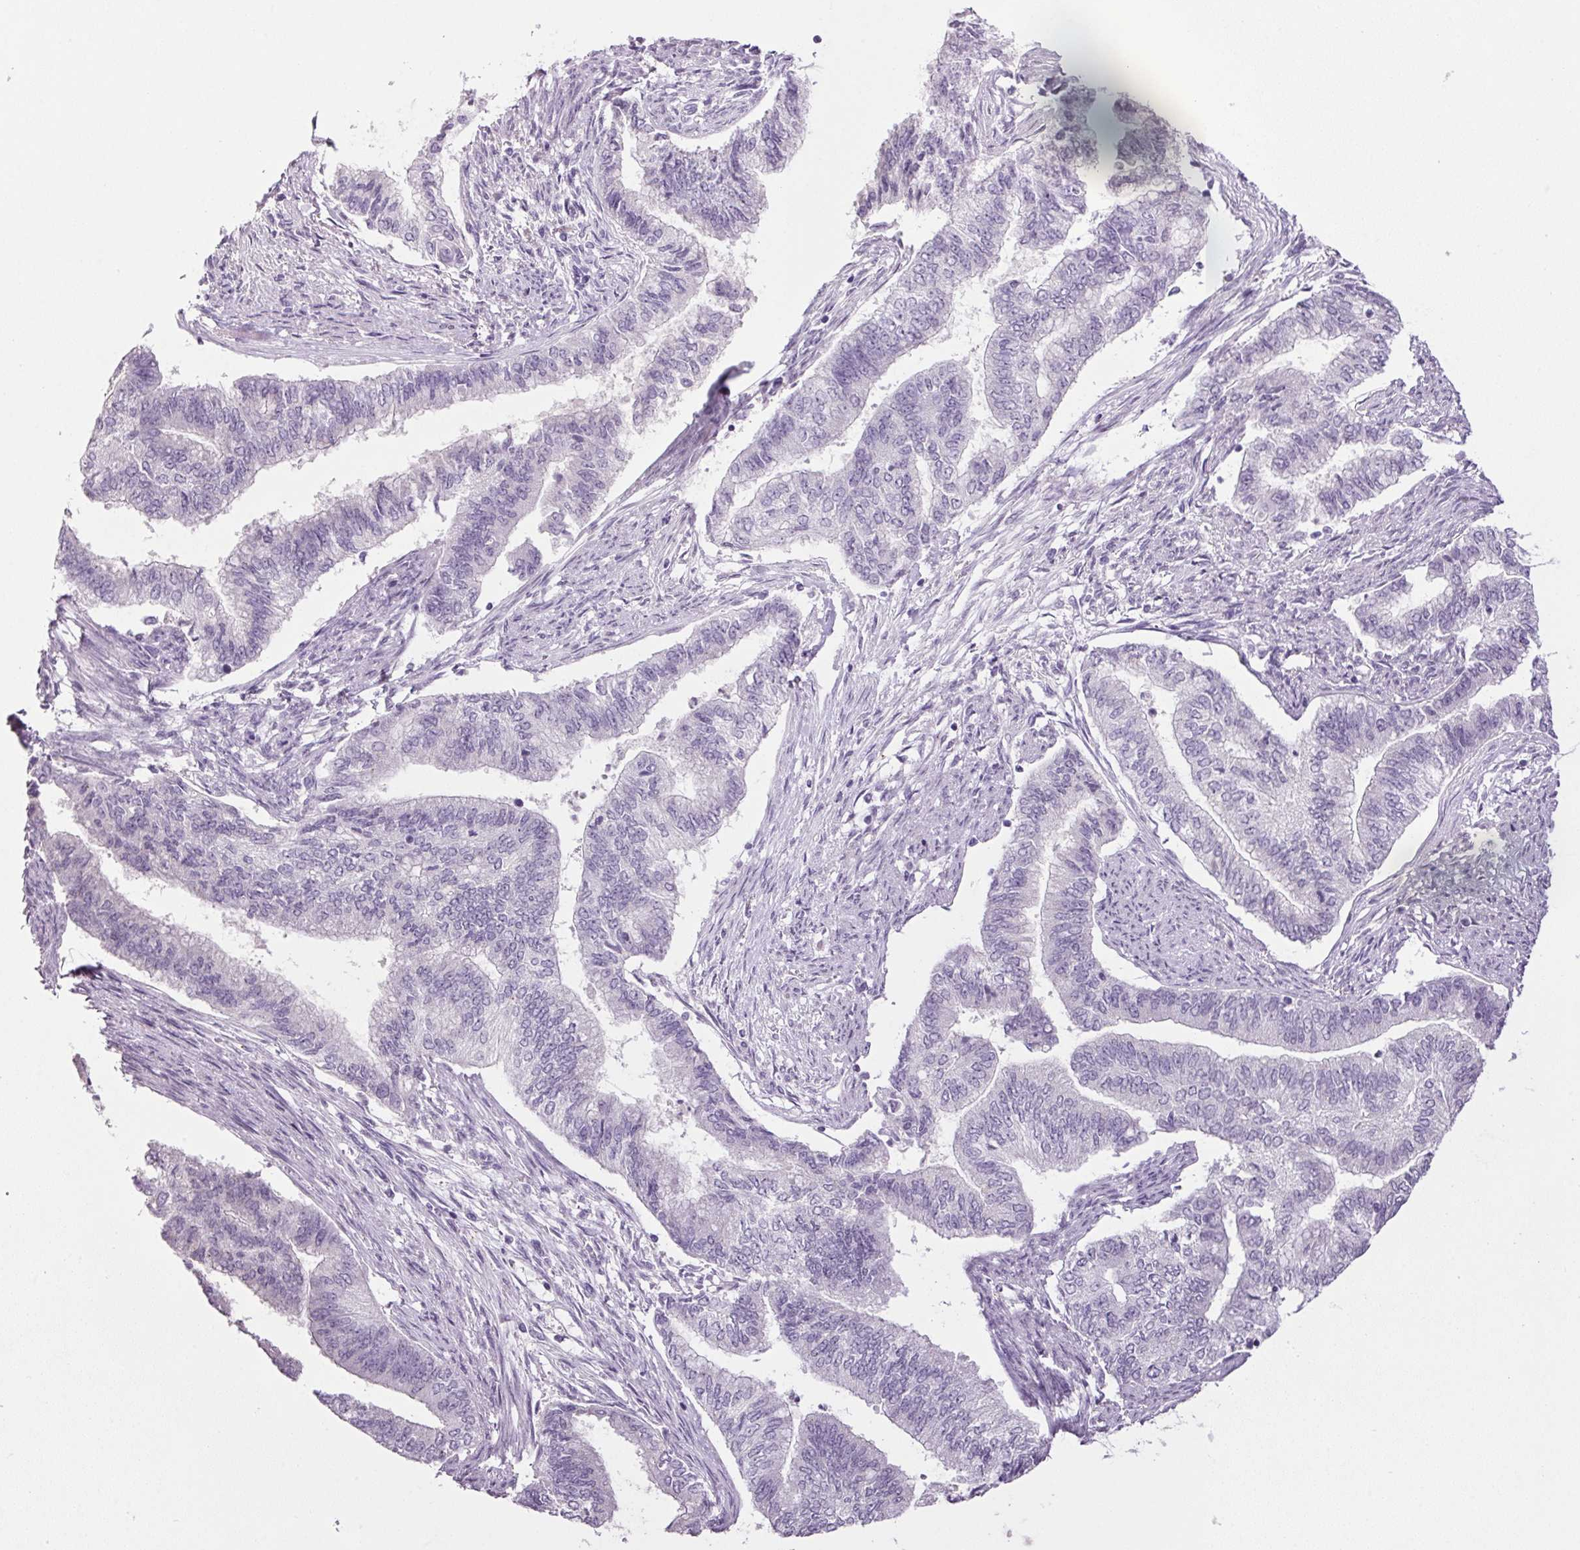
{"staining": {"intensity": "negative", "quantity": "none", "location": "none"}, "tissue": "endometrial cancer", "cell_type": "Tumor cells", "image_type": "cancer", "snomed": [{"axis": "morphology", "description": "Adenocarcinoma, NOS"}, {"axis": "topography", "description": "Endometrium"}], "caption": "Micrograph shows no significant protein positivity in tumor cells of endometrial adenocarcinoma.", "gene": "PPP1R1A", "patient": {"sex": "female", "age": 65}}